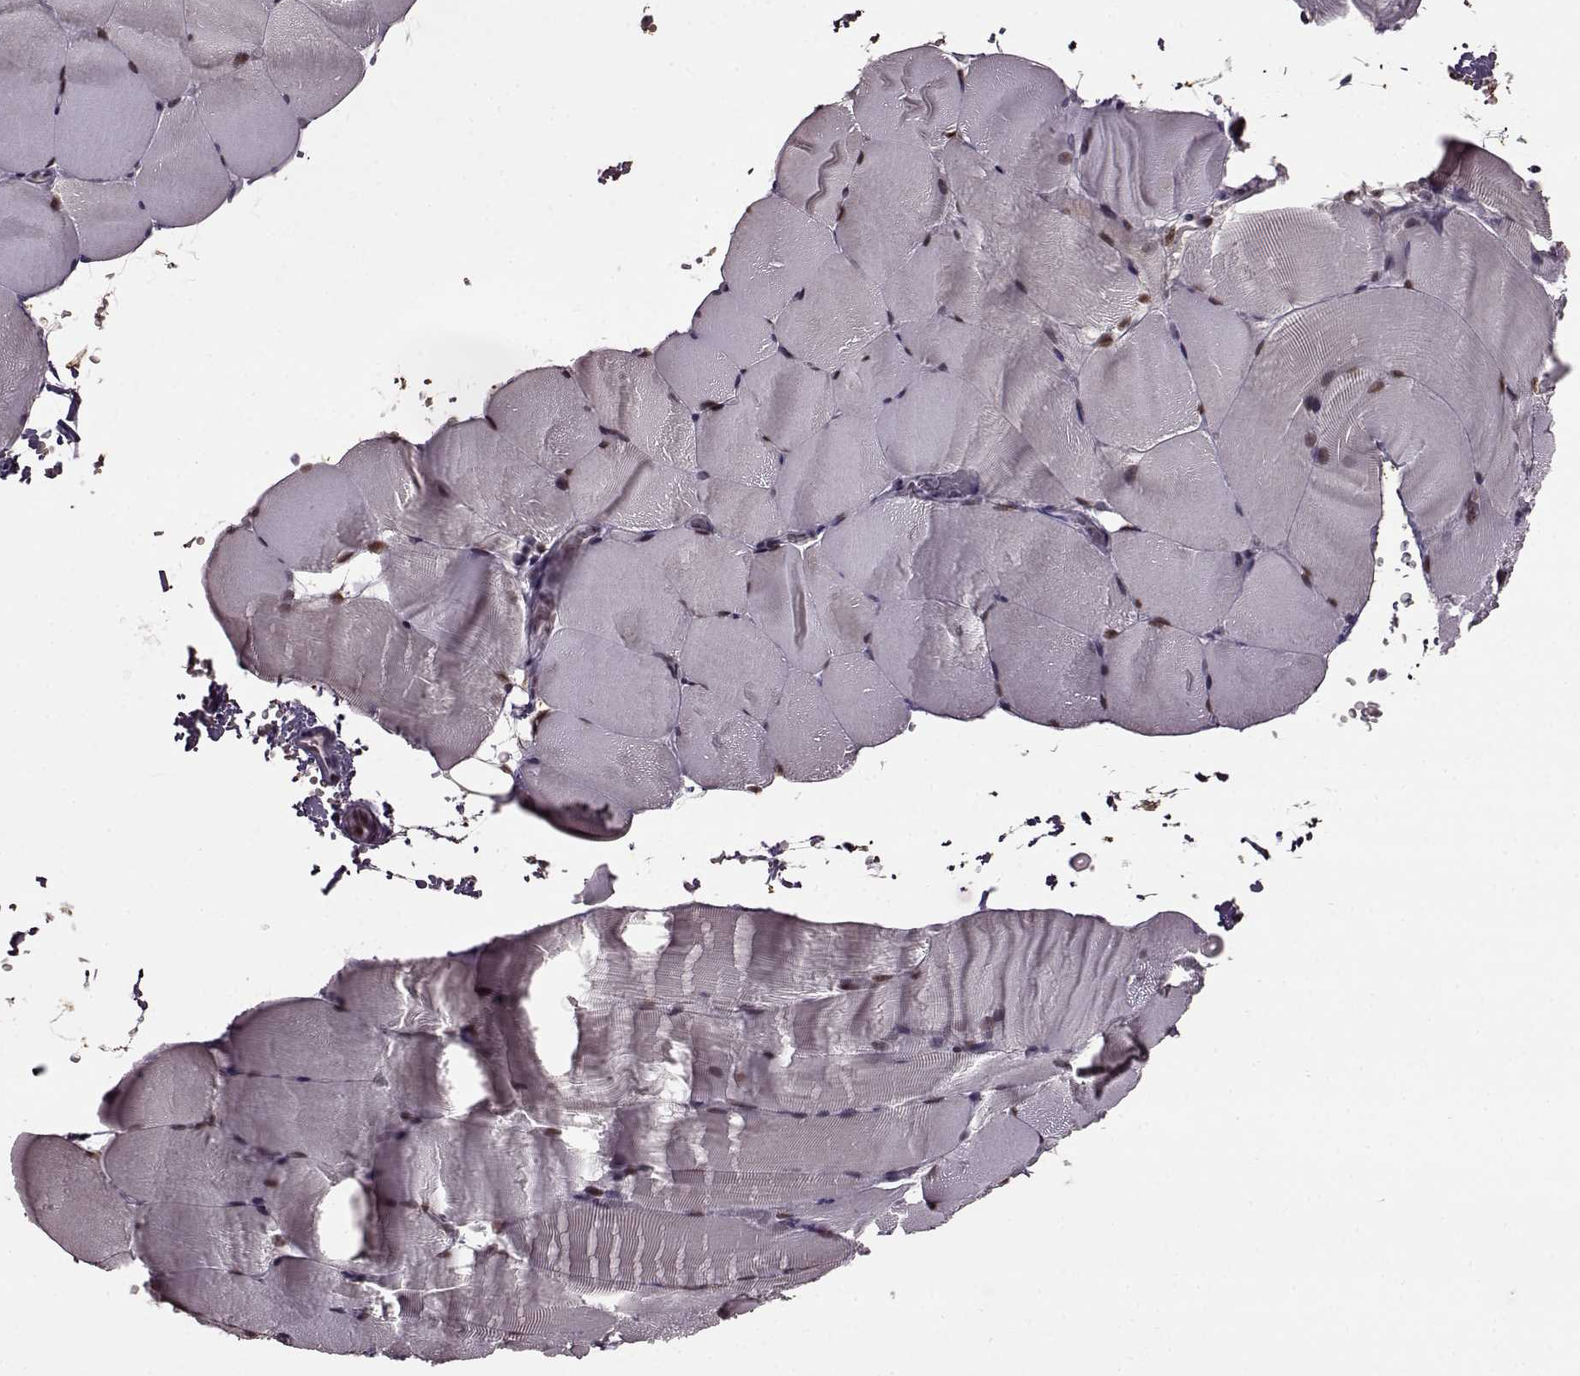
{"staining": {"intensity": "moderate", "quantity": "25%-75%", "location": "nuclear"}, "tissue": "skeletal muscle", "cell_type": "Myocytes", "image_type": "normal", "snomed": [{"axis": "morphology", "description": "Normal tissue, NOS"}, {"axis": "topography", "description": "Skeletal muscle"}], "caption": "Immunohistochemistry (IHC) histopathology image of benign skeletal muscle stained for a protein (brown), which reveals medium levels of moderate nuclear positivity in approximately 25%-75% of myocytes.", "gene": "FTO", "patient": {"sex": "female", "age": 37}}